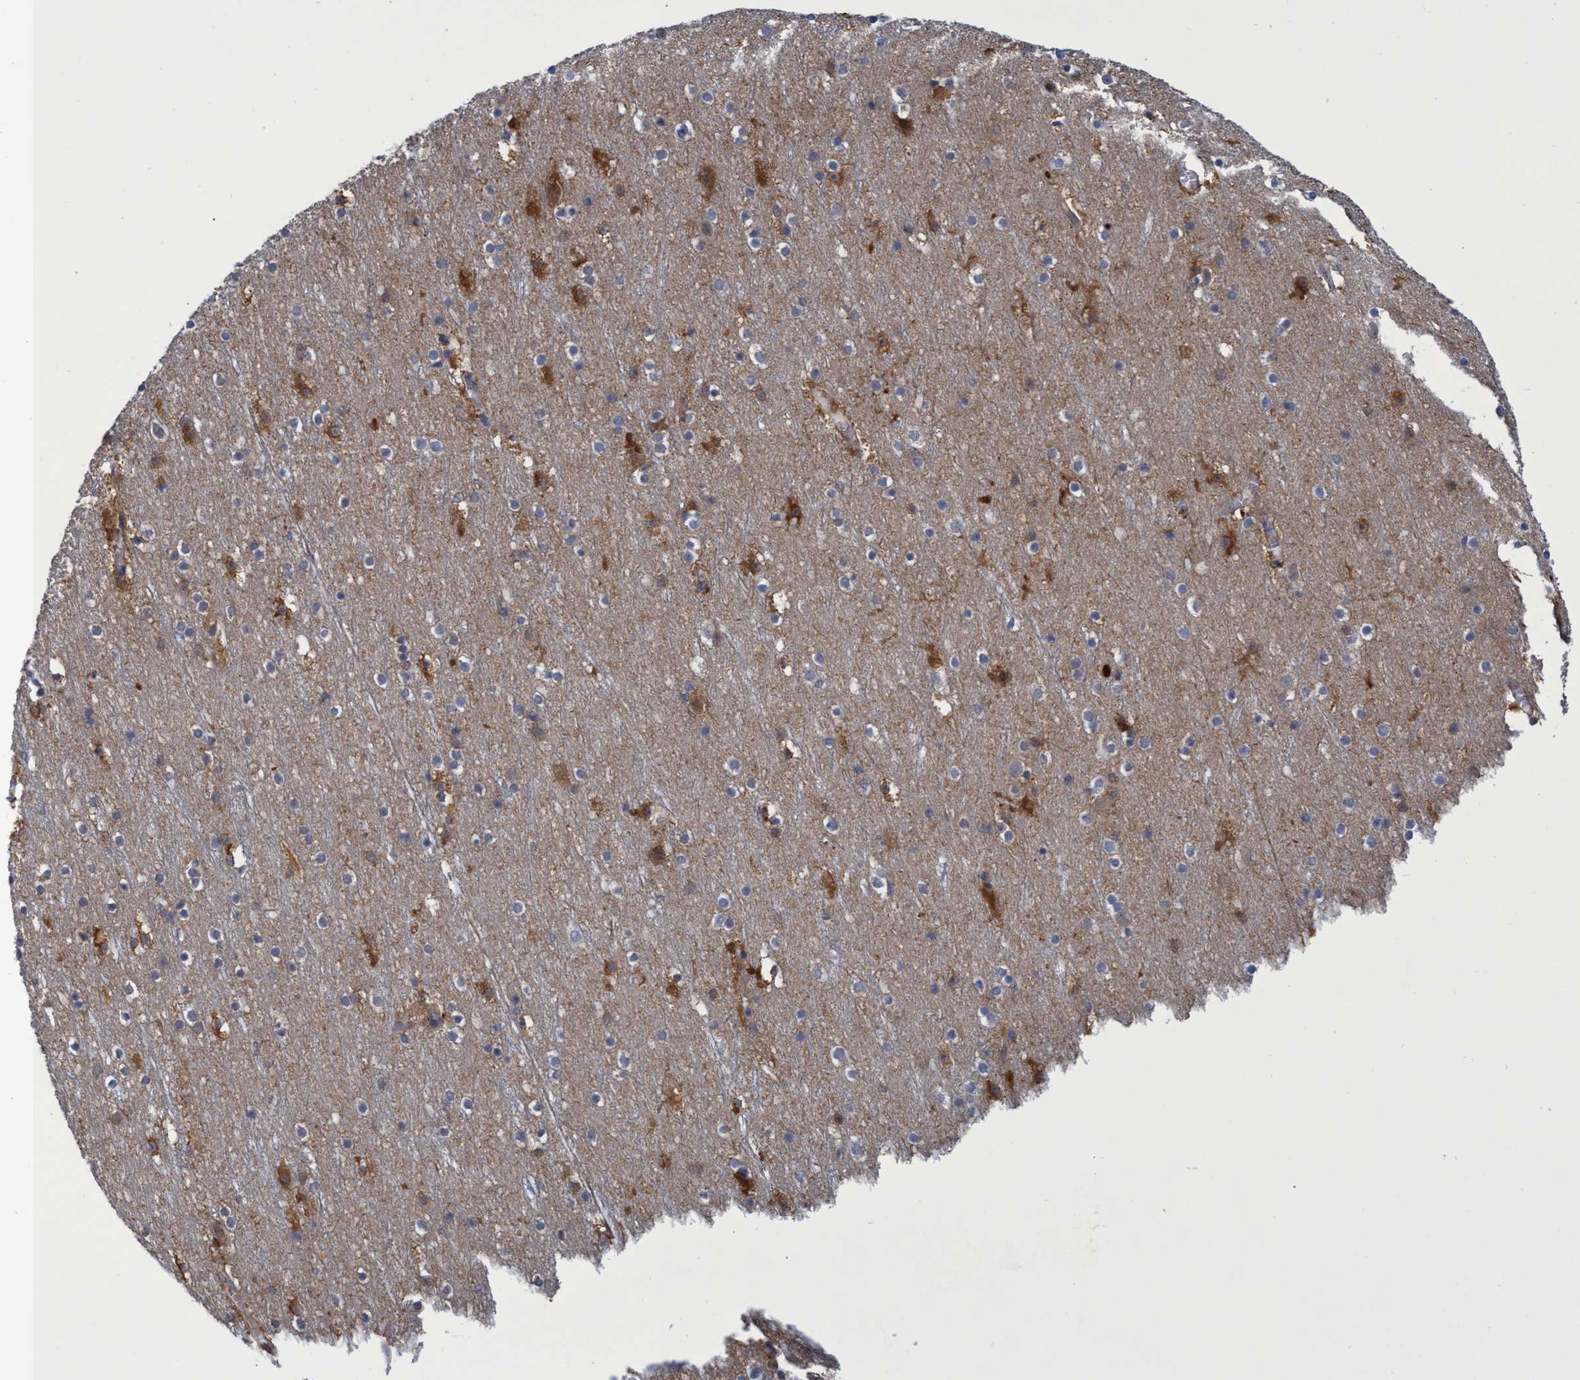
{"staining": {"intensity": "negative", "quantity": "none", "location": "none"}, "tissue": "cerebral cortex", "cell_type": "Endothelial cells", "image_type": "normal", "snomed": [{"axis": "morphology", "description": "Normal tissue, NOS"}, {"axis": "topography", "description": "Cerebral cortex"}], "caption": "Endothelial cells show no significant positivity in benign cerebral cortex.", "gene": "PNPO", "patient": {"sex": "male", "age": 45}}